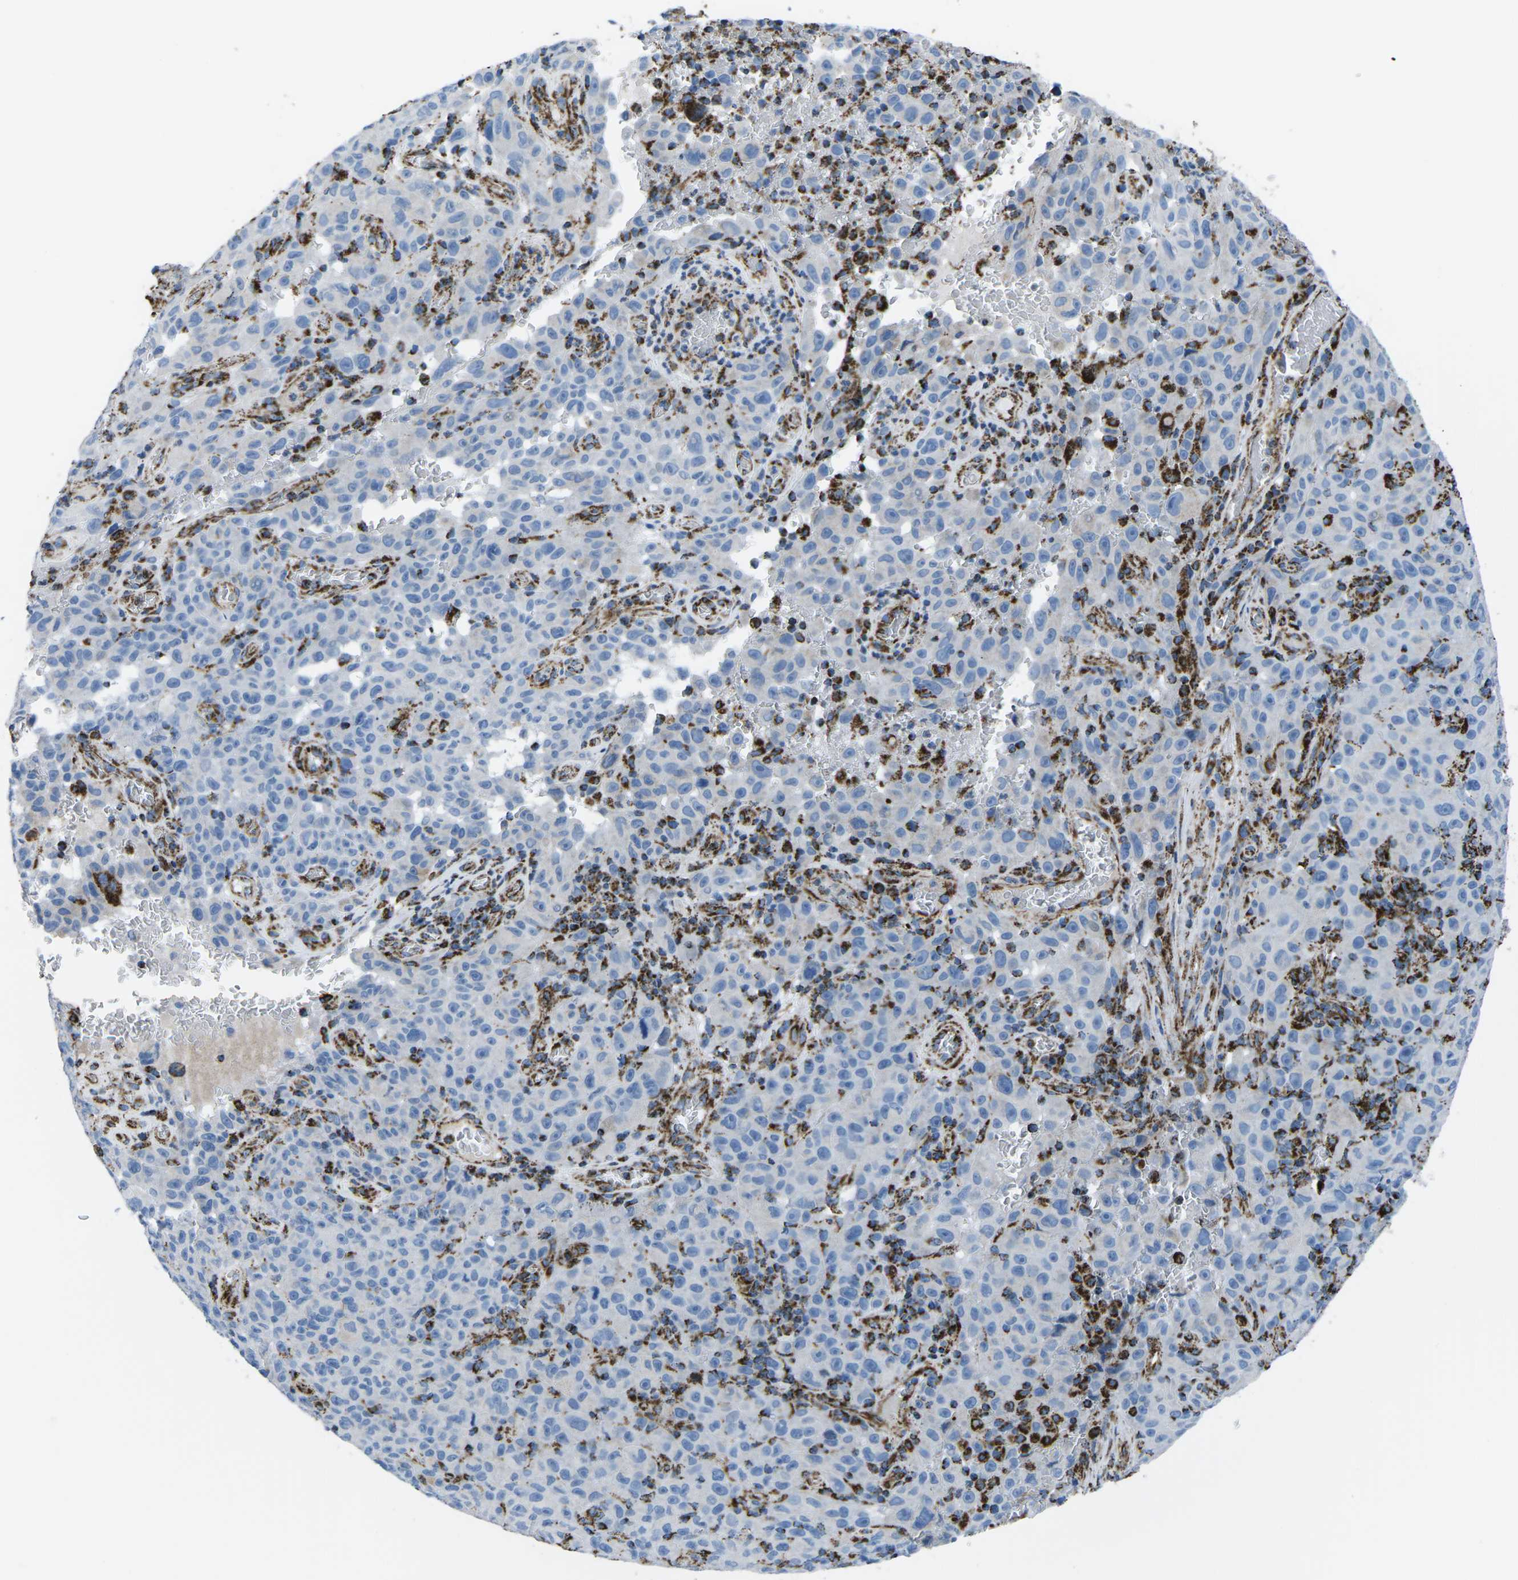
{"staining": {"intensity": "negative", "quantity": "none", "location": "none"}, "tissue": "melanoma", "cell_type": "Tumor cells", "image_type": "cancer", "snomed": [{"axis": "morphology", "description": "Malignant melanoma, NOS"}, {"axis": "topography", "description": "Skin"}], "caption": "Tumor cells are negative for brown protein staining in melanoma.", "gene": "MT-CO2", "patient": {"sex": "female", "age": 82}}